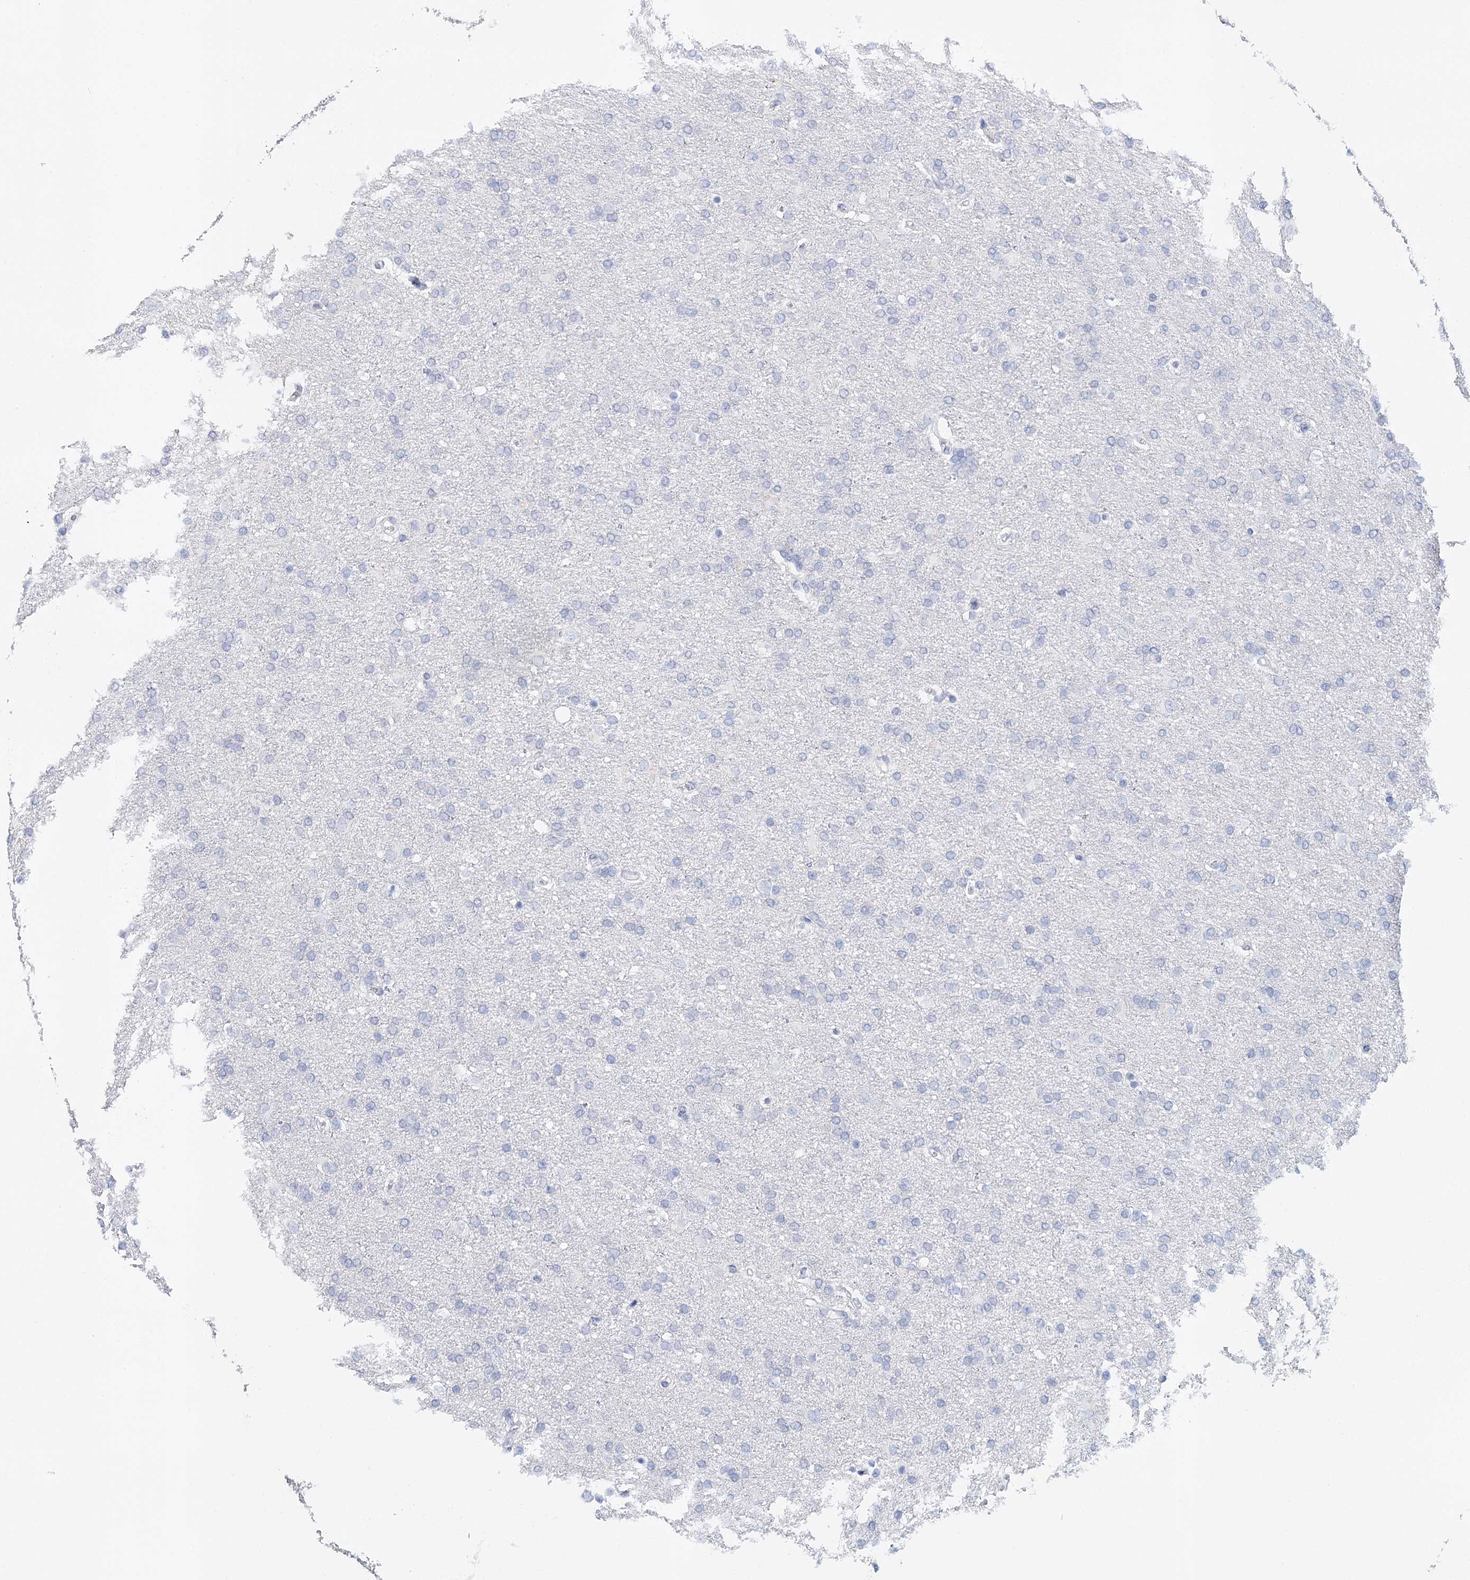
{"staining": {"intensity": "negative", "quantity": "none", "location": "none"}, "tissue": "glioma", "cell_type": "Tumor cells", "image_type": "cancer", "snomed": [{"axis": "morphology", "description": "Glioma, malignant, High grade"}, {"axis": "topography", "description": "Brain"}], "caption": "The IHC histopathology image has no significant staining in tumor cells of malignant glioma (high-grade) tissue.", "gene": "CEACAM8", "patient": {"sex": "male", "age": 72}}